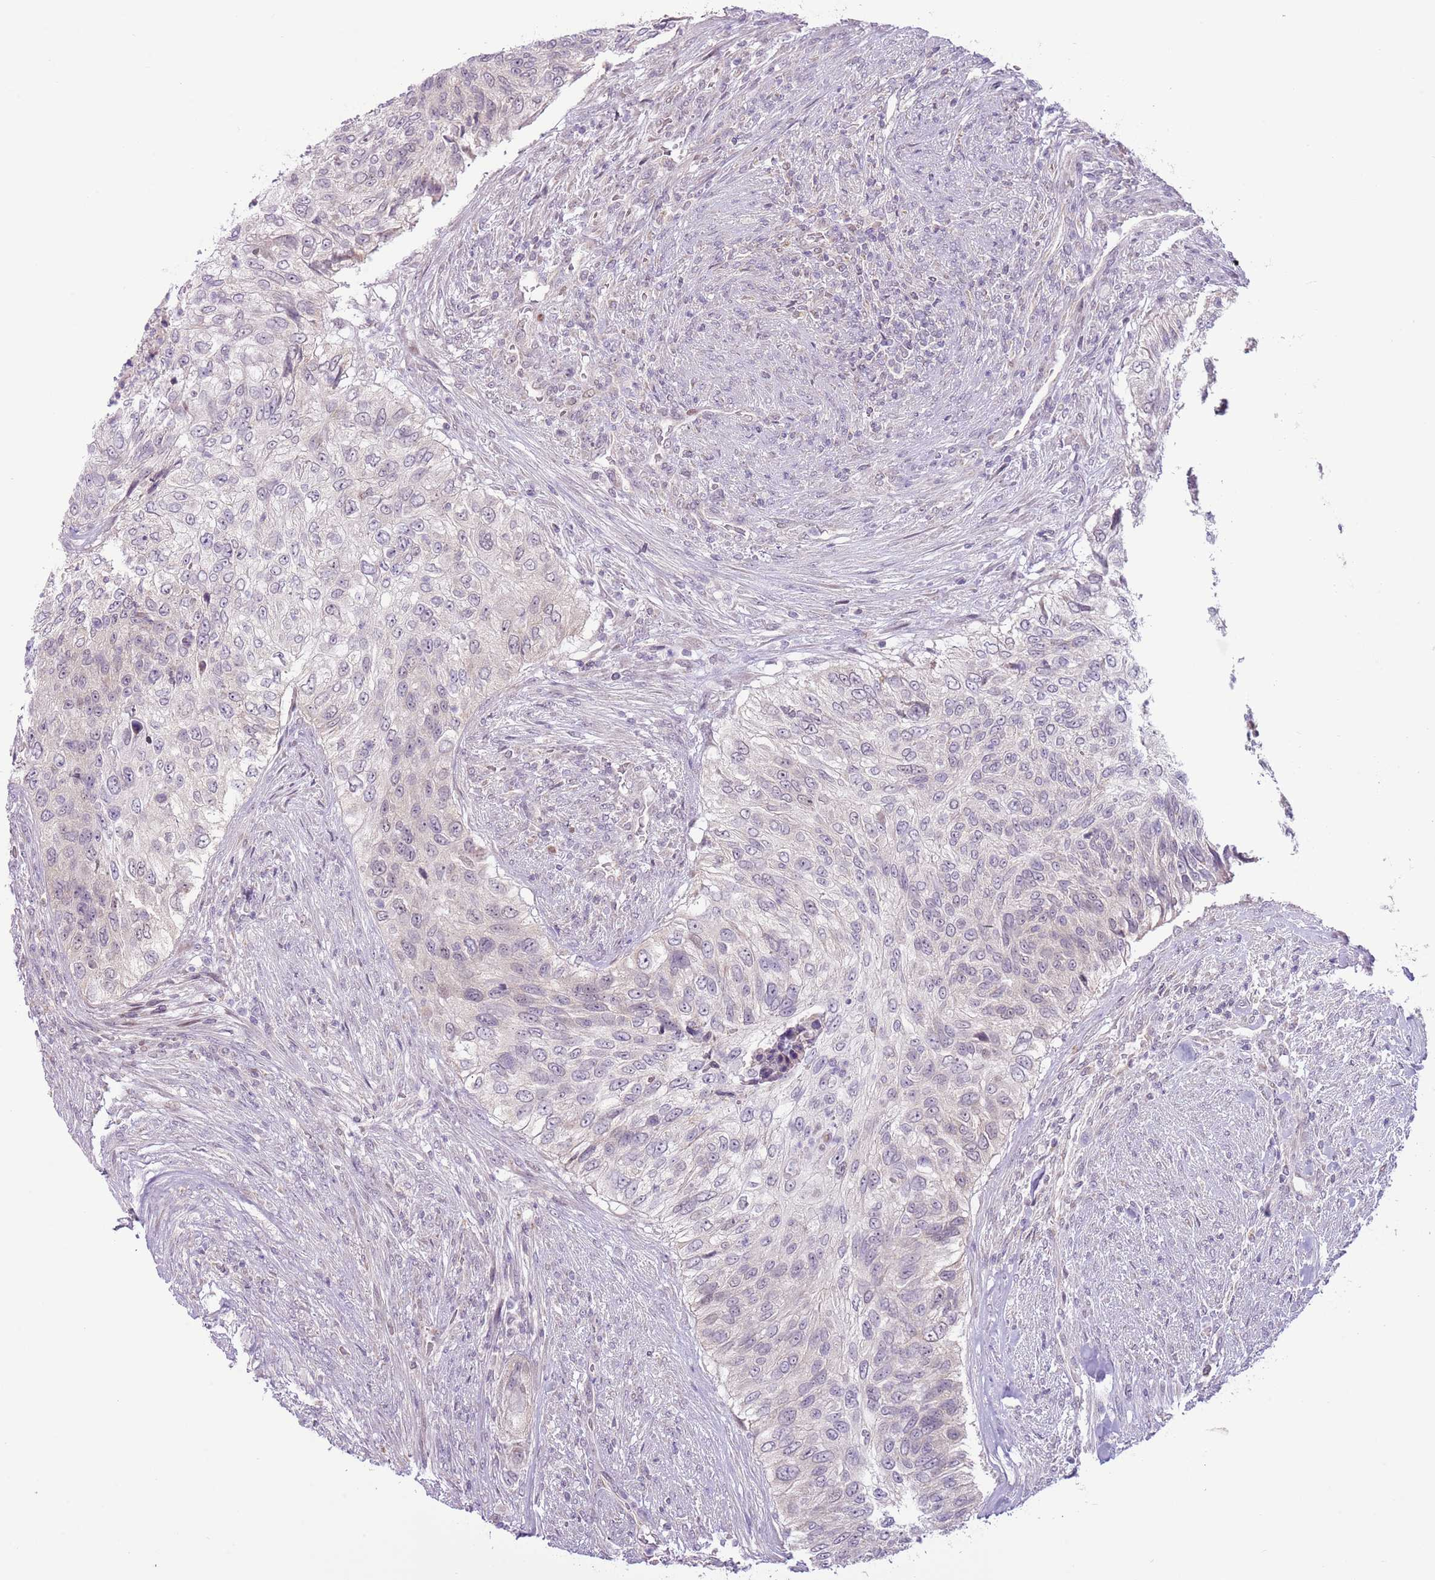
{"staining": {"intensity": "negative", "quantity": "none", "location": "none"}, "tissue": "urothelial cancer", "cell_type": "Tumor cells", "image_type": "cancer", "snomed": [{"axis": "morphology", "description": "Urothelial carcinoma, High grade"}, {"axis": "topography", "description": "Urinary bladder"}], "caption": "Tumor cells show no significant positivity in urothelial carcinoma (high-grade).", "gene": "MLLT11", "patient": {"sex": "female", "age": 60}}